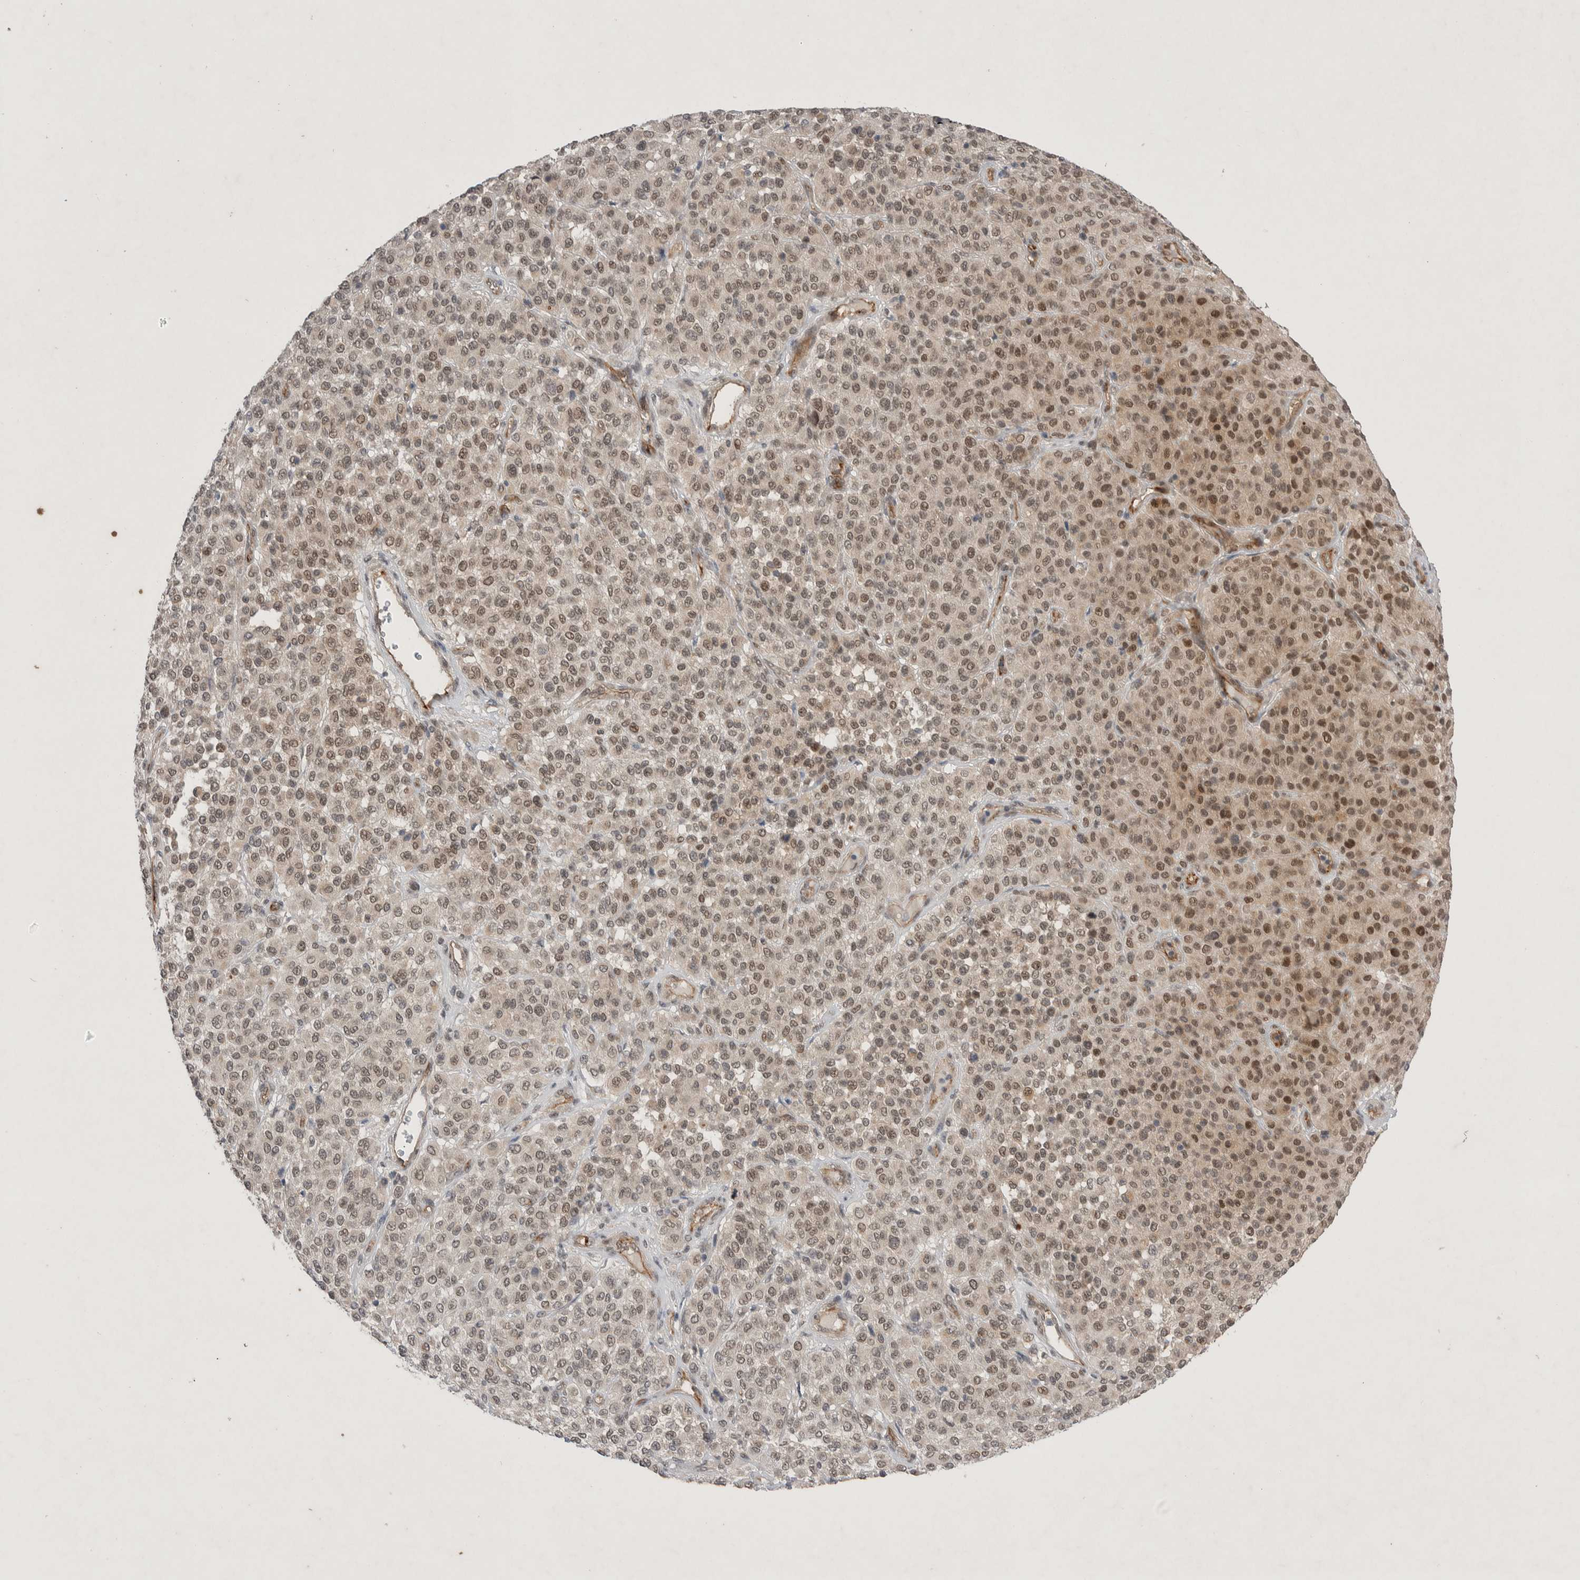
{"staining": {"intensity": "moderate", "quantity": ">75%", "location": "nuclear"}, "tissue": "melanoma", "cell_type": "Tumor cells", "image_type": "cancer", "snomed": [{"axis": "morphology", "description": "Malignant melanoma, Metastatic site"}, {"axis": "topography", "description": "Pancreas"}], "caption": "DAB immunohistochemical staining of human melanoma demonstrates moderate nuclear protein staining in about >75% of tumor cells.", "gene": "ZNF704", "patient": {"sex": "female", "age": 30}}